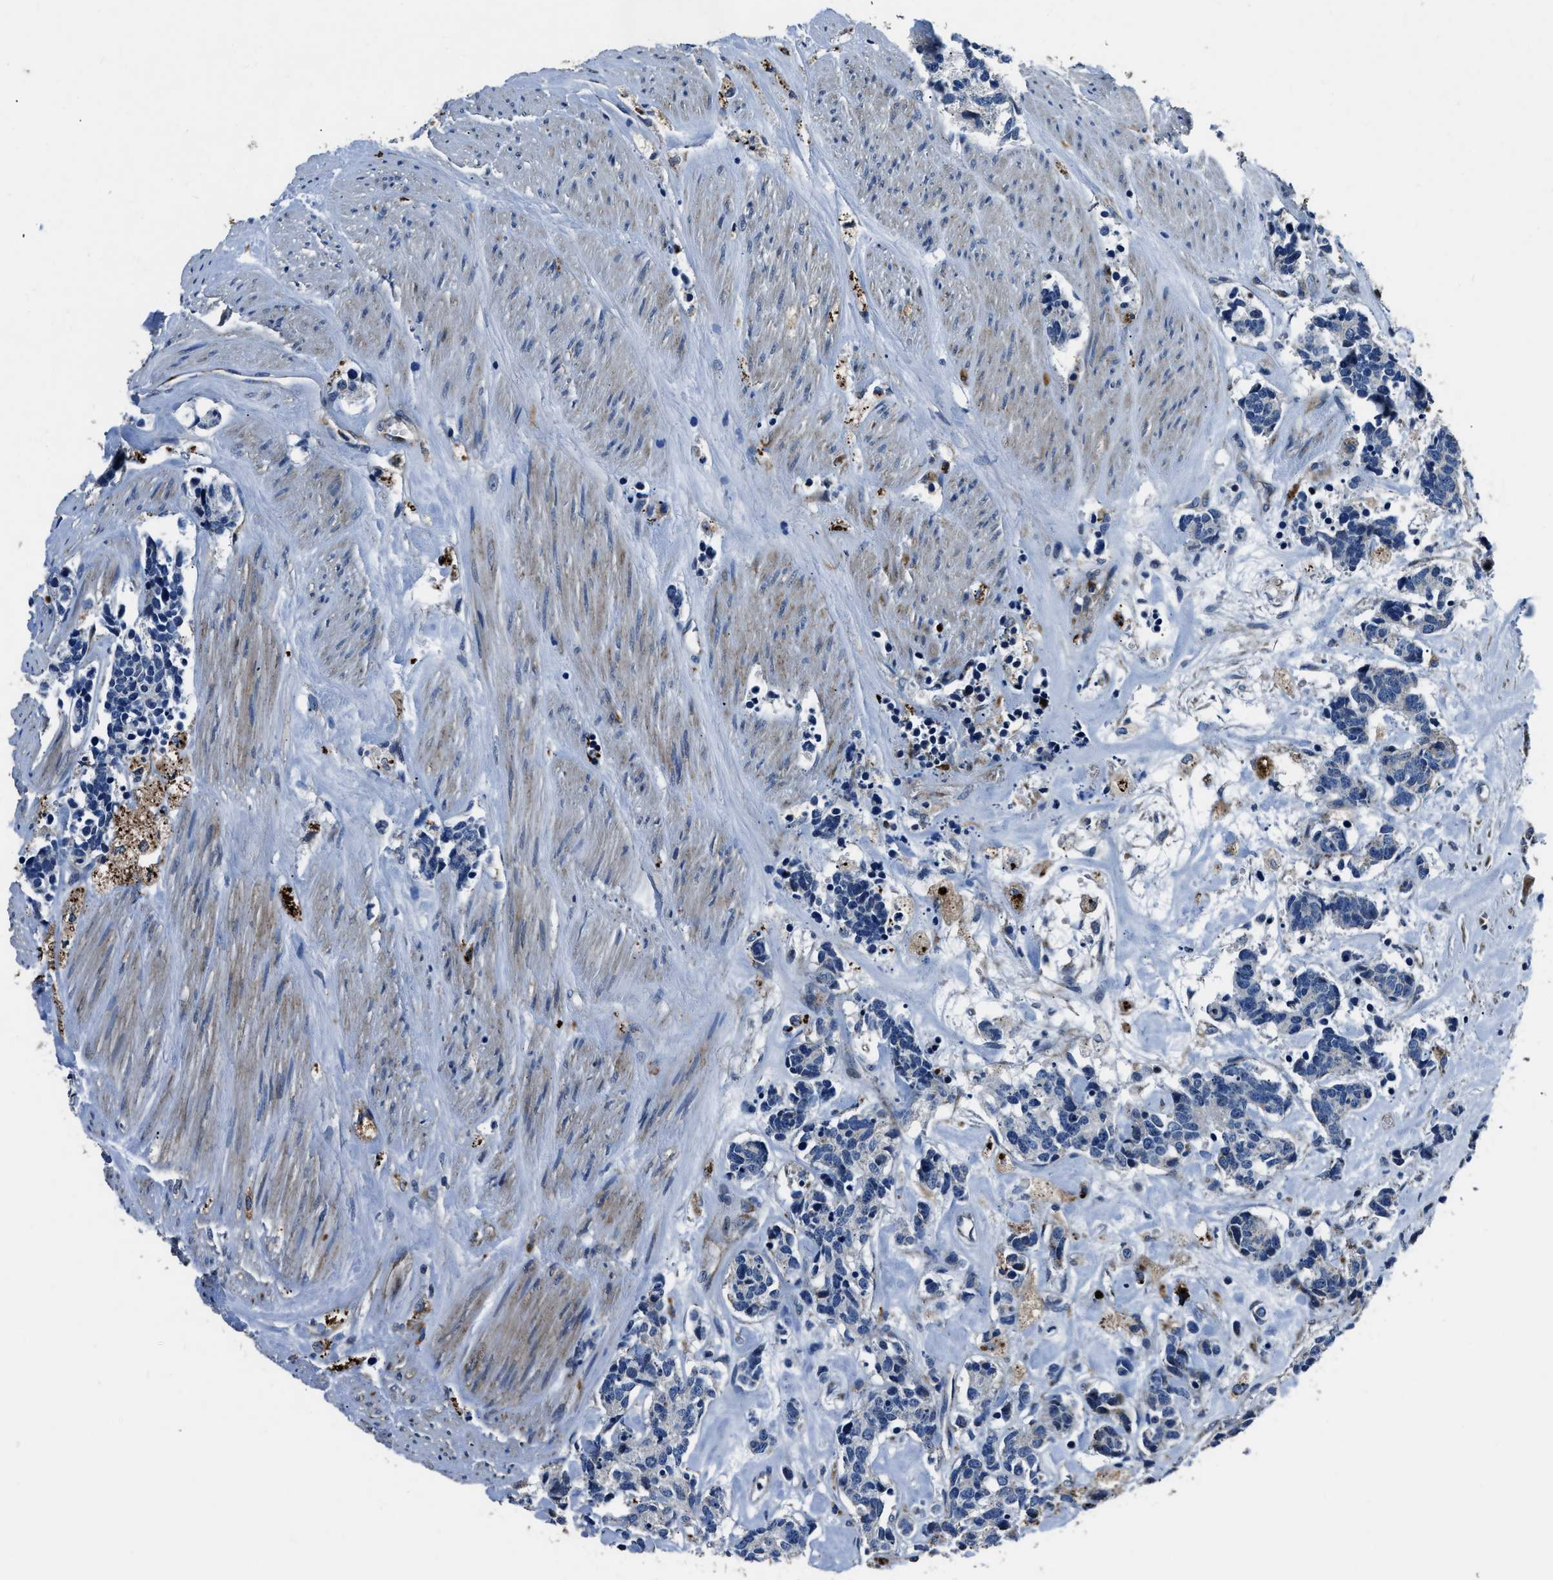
{"staining": {"intensity": "negative", "quantity": "none", "location": "none"}, "tissue": "carcinoid", "cell_type": "Tumor cells", "image_type": "cancer", "snomed": [{"axis": "morphology", "description": "Carcinoma, NOS"}, {"axis": "morphology", "description": "Carcinoid, malignant, NOS"}, {"axis": "topography", "description": "Urinary bladder"}], "caption": "This is an IHC photomicrograph of human carcinoma. There is no expression in tumor cells.", "gene": "OGDH", "patient": {"sex": "male", "age": 57}}